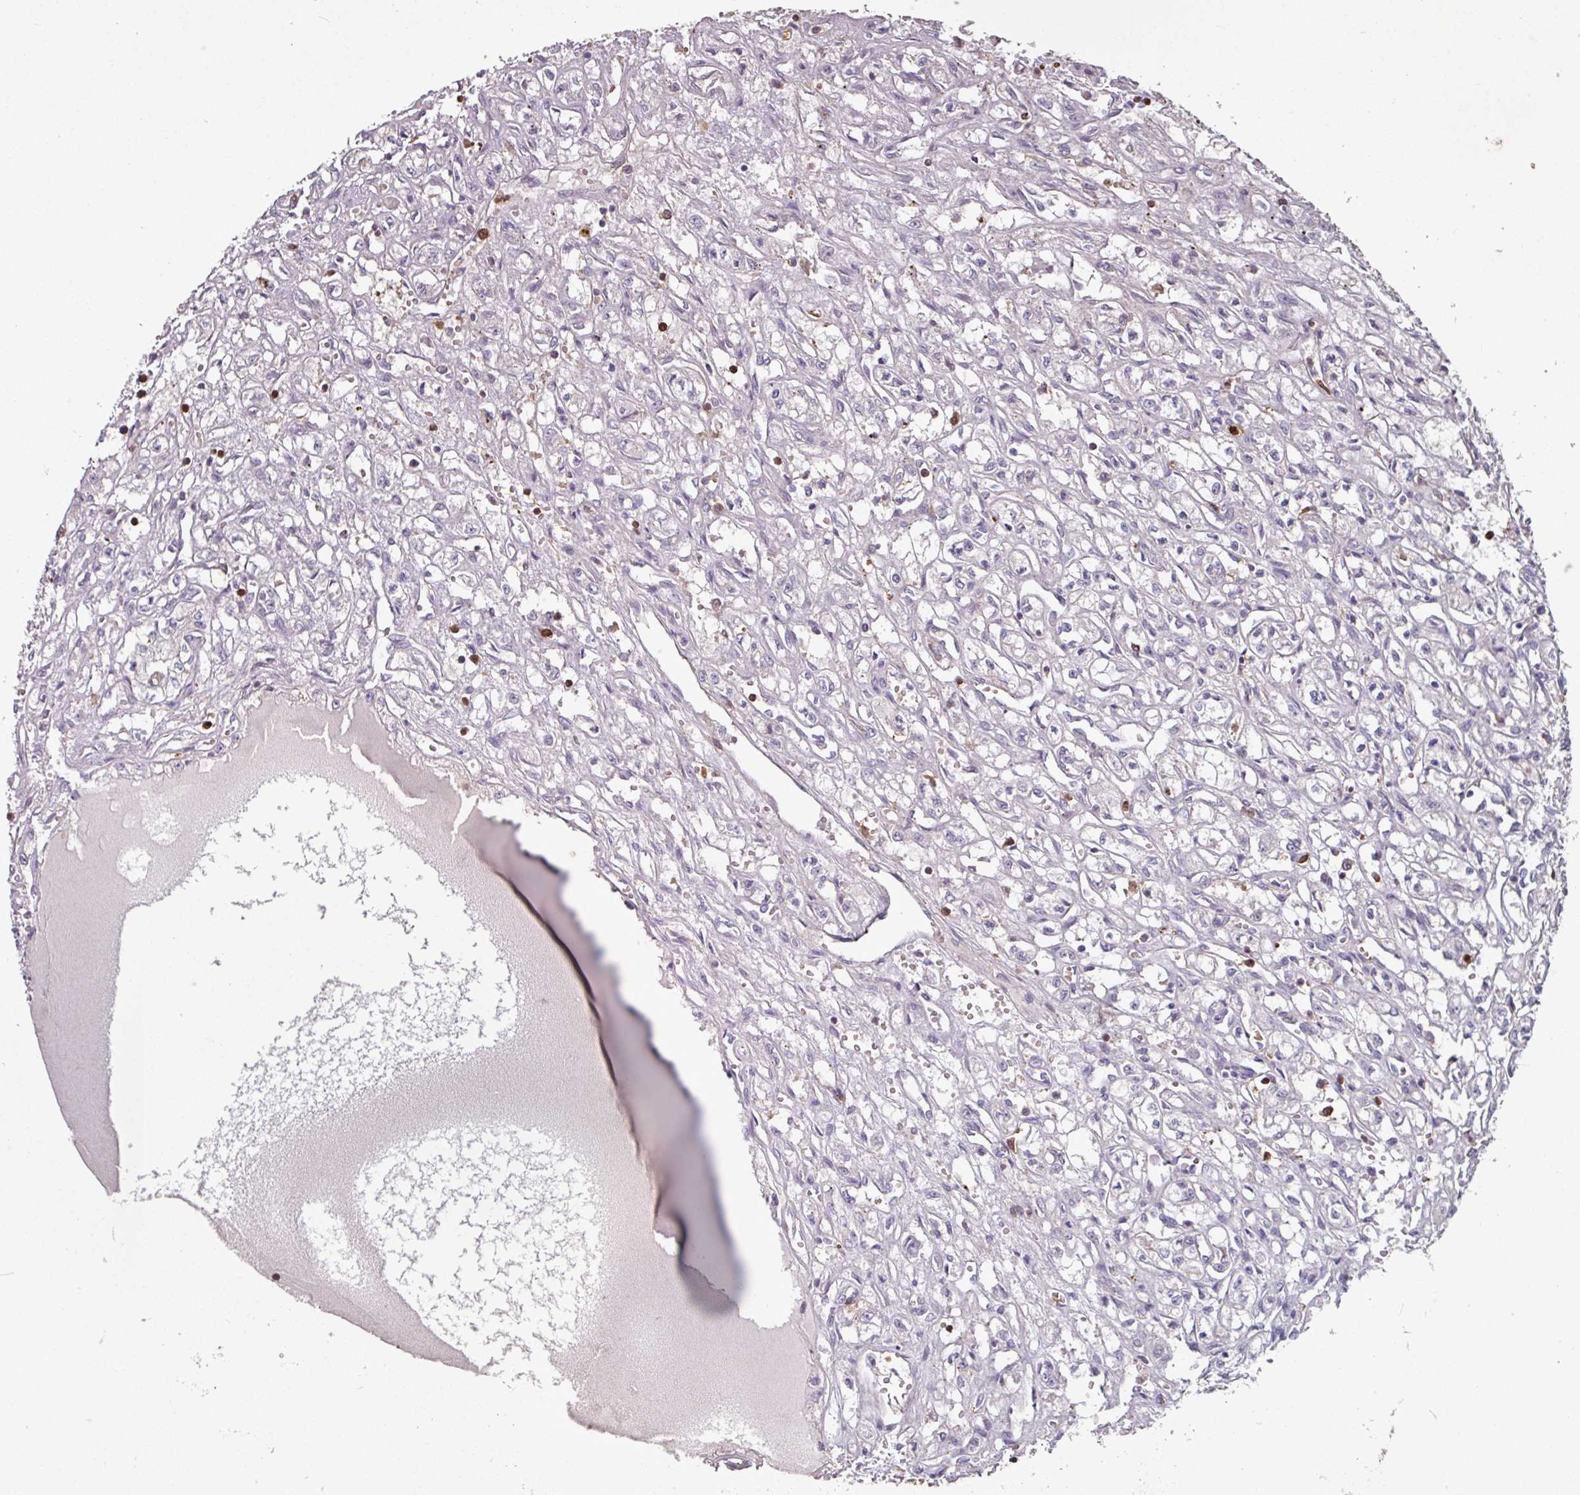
{"staining": {"intensity": "negative", "quantity": "none", "location": "none"}, "tissue": "renal cancer", "cell_type": "Tumor cells", "image_type": "cancer", "snomed": [{"axis": "morphology", "description": "Adenocarcinoma, NOS"}, {"axis": "topography", "description": "Kidney"}], "caption": "IHC histopathology image of neoplastic tissue: human renal cancer (adenocarcinoma) stained with DAB demonstrates no significant protein staining in tumor cells.", "gene": "SEC61G", "patient": {"sex": "male", "age": 56}}